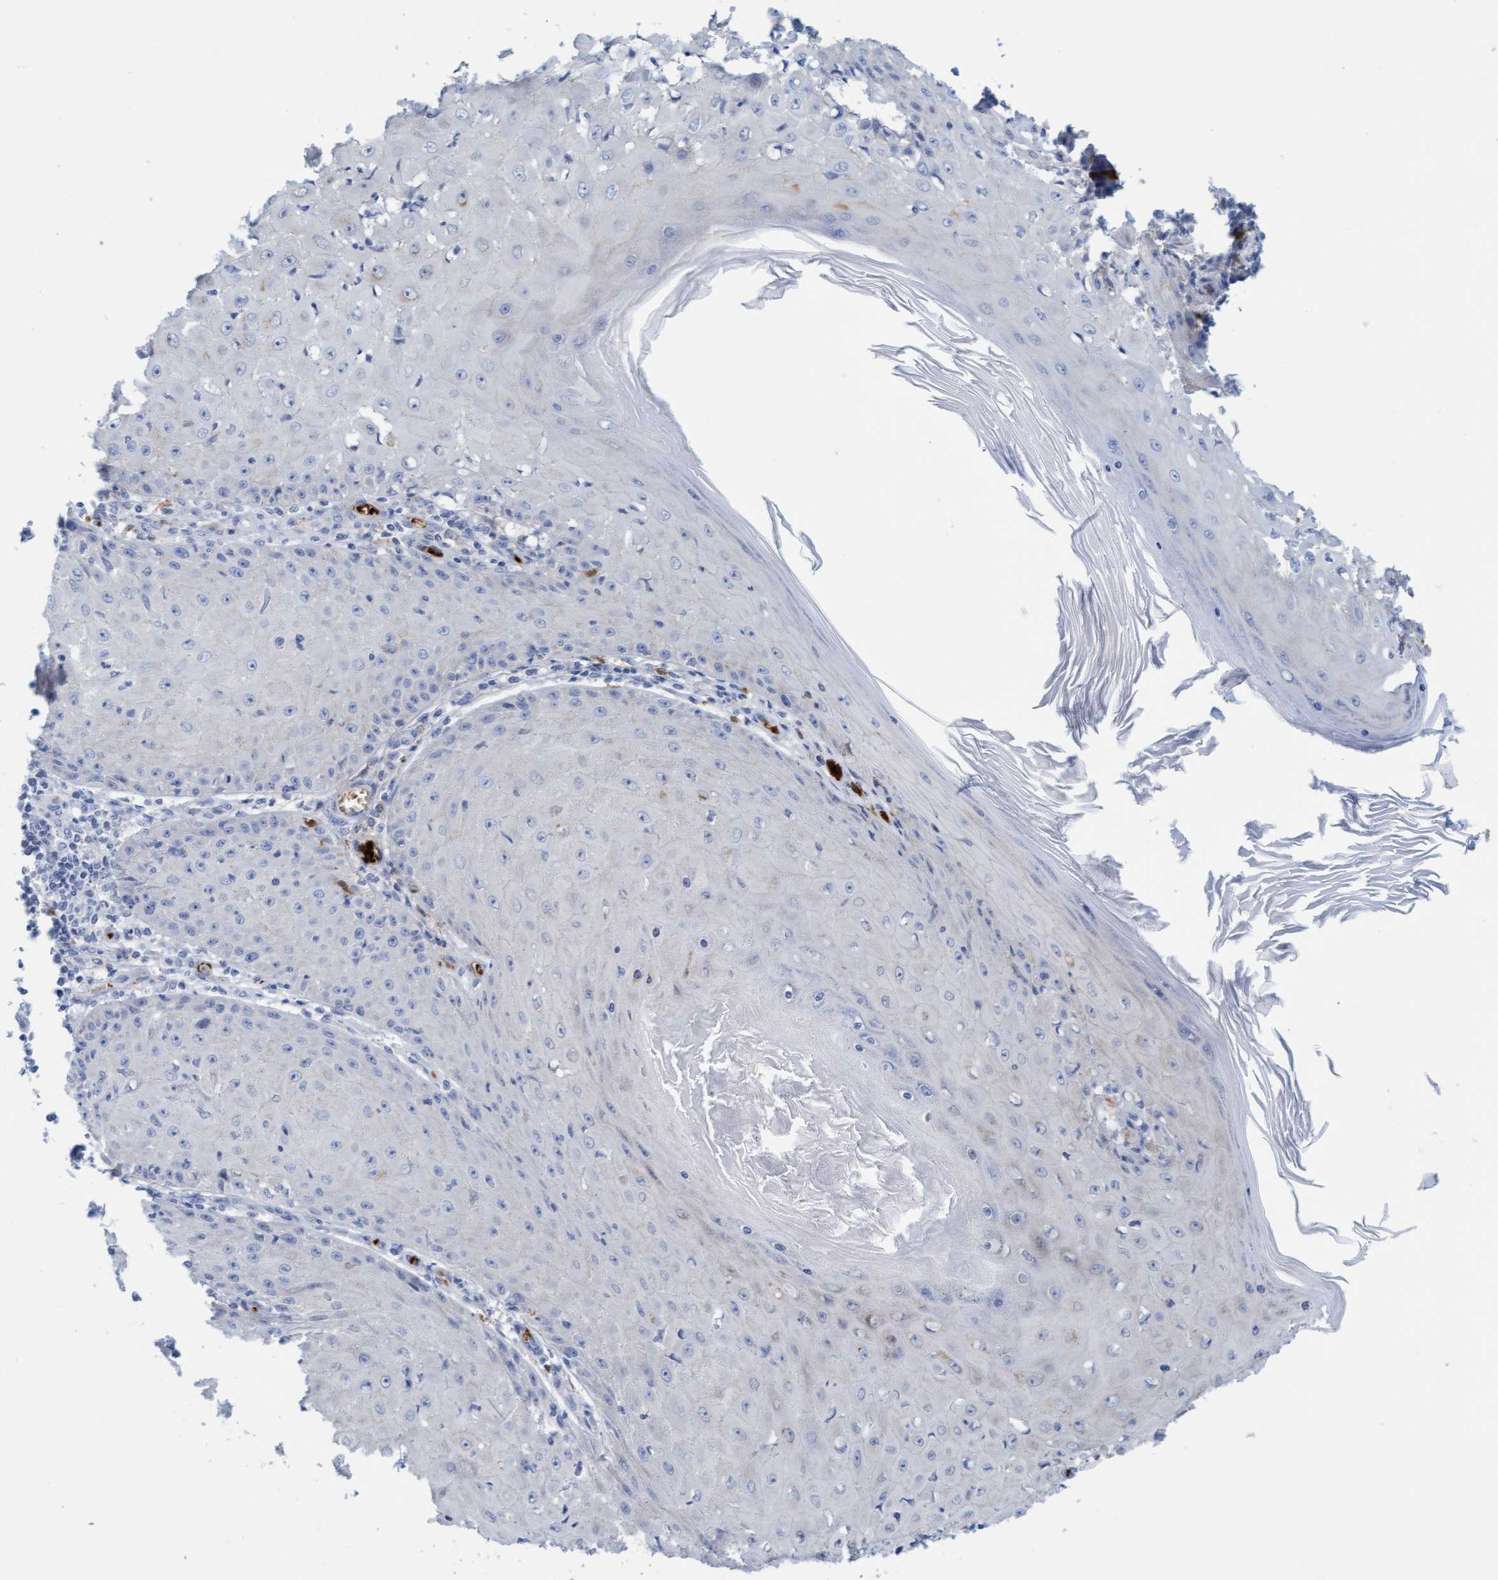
{"staining": {"intensity": "negative", "quantity": "none", "location": "none"}, "tissue": "skin cancer", "cell_type": "Tumor cells", "image_type": "cancer", "snomed": [{"axis": "morphology", "description": "Squamous cell carcinoma, NOS"}, {"axis": "topography", "description": "Skin"}], "caption": "Tumor cells show no significant protein positivity in skin cancer (squamous cell carcinoma).", "gene": "P2RX5", "patient": {"sex": "female", "age": 73}}